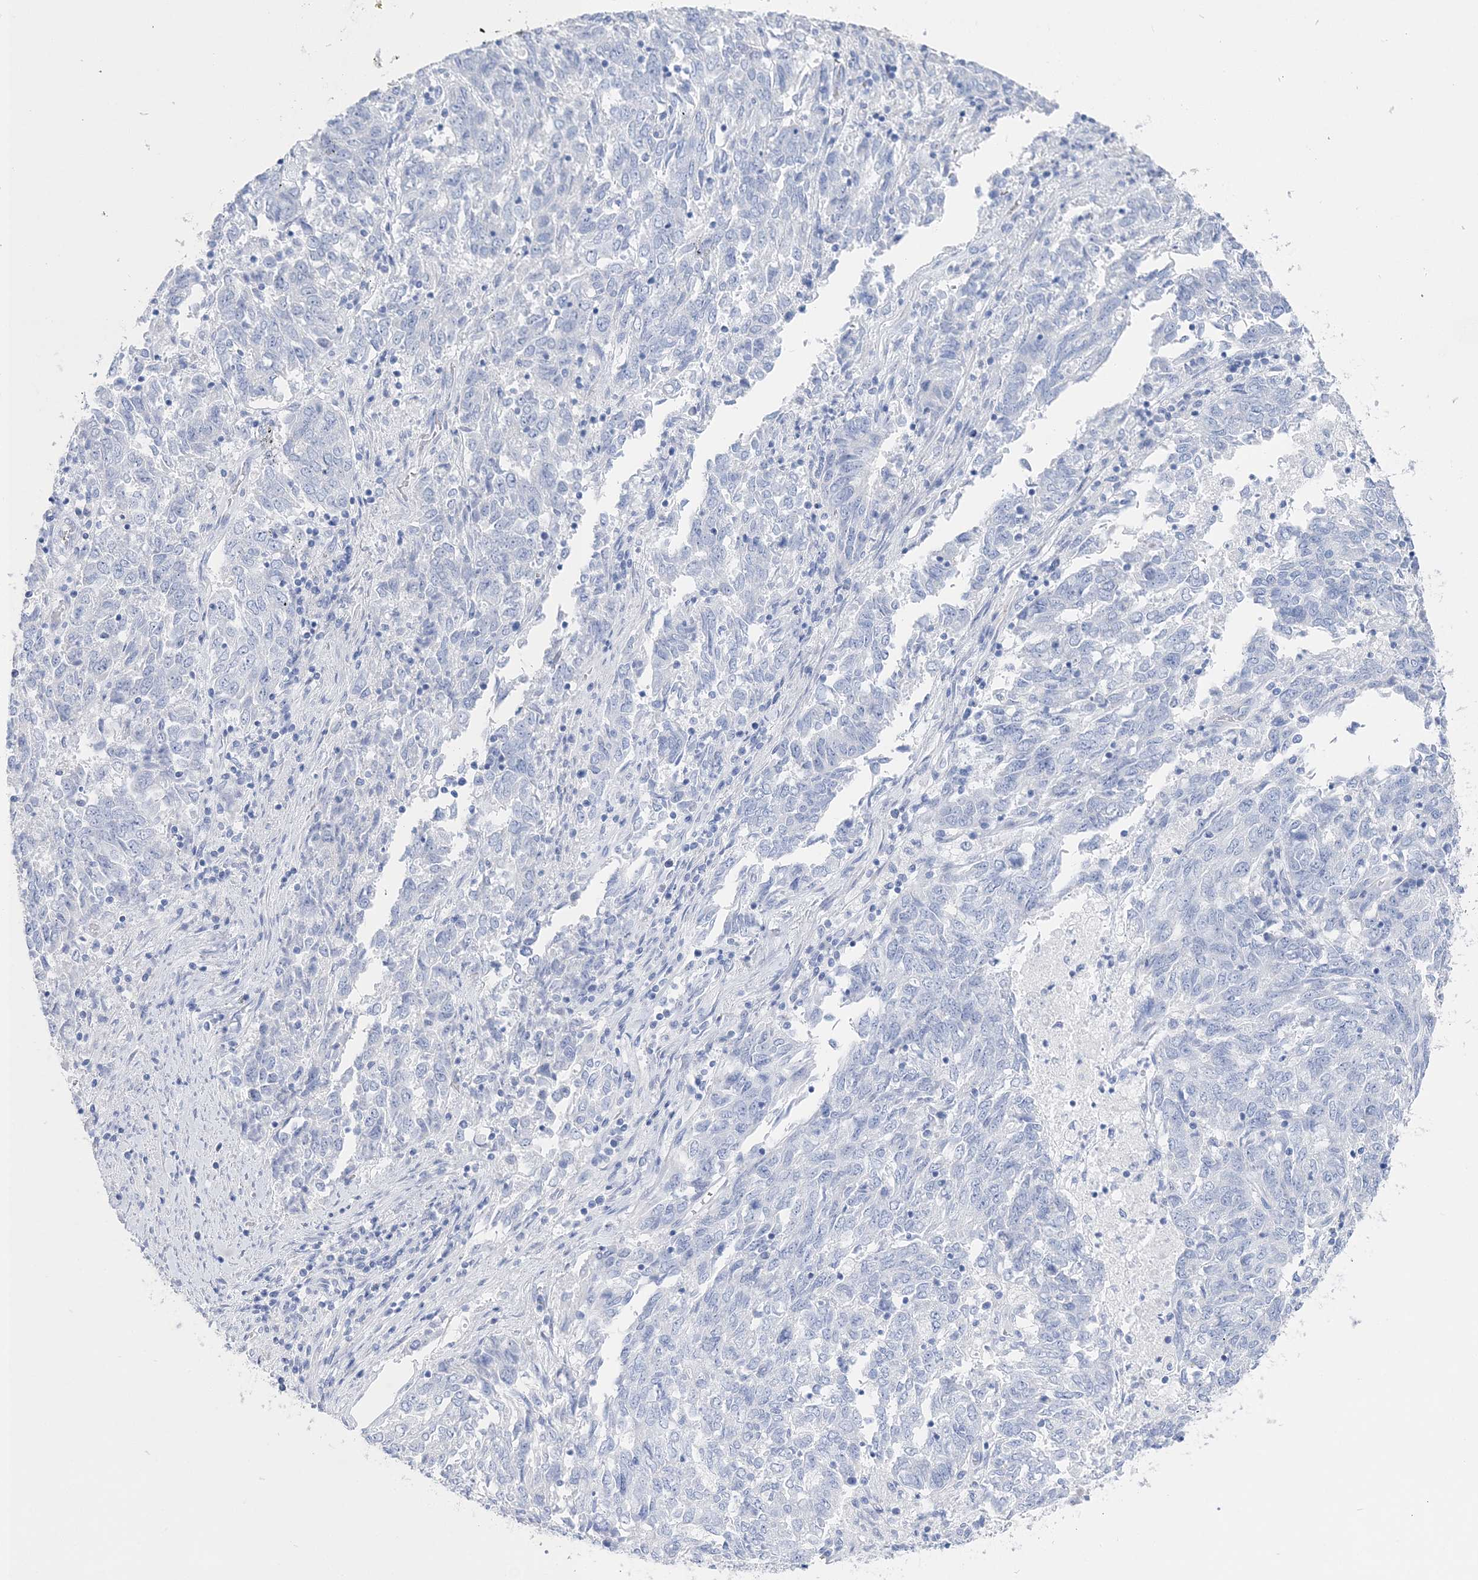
{"staining": {"intensity": "negative", "quantity": "none", "location": "none"}, "tissue": "endometrial cancer", "cell_type": "Tumor cells", "image_type": "cancer", "snomed": [{"axis": "morphology", "description": "Adenocarcinoma, NOS"}, {"axis": "topography", "description": "Endometrium"}], "caption": "Protein analysis of endometrial adenocarcinoma displays no significant positivity in tumor cells.", "gene": "TSPYL6", "patient": {"sex": "female", "age": 80}}